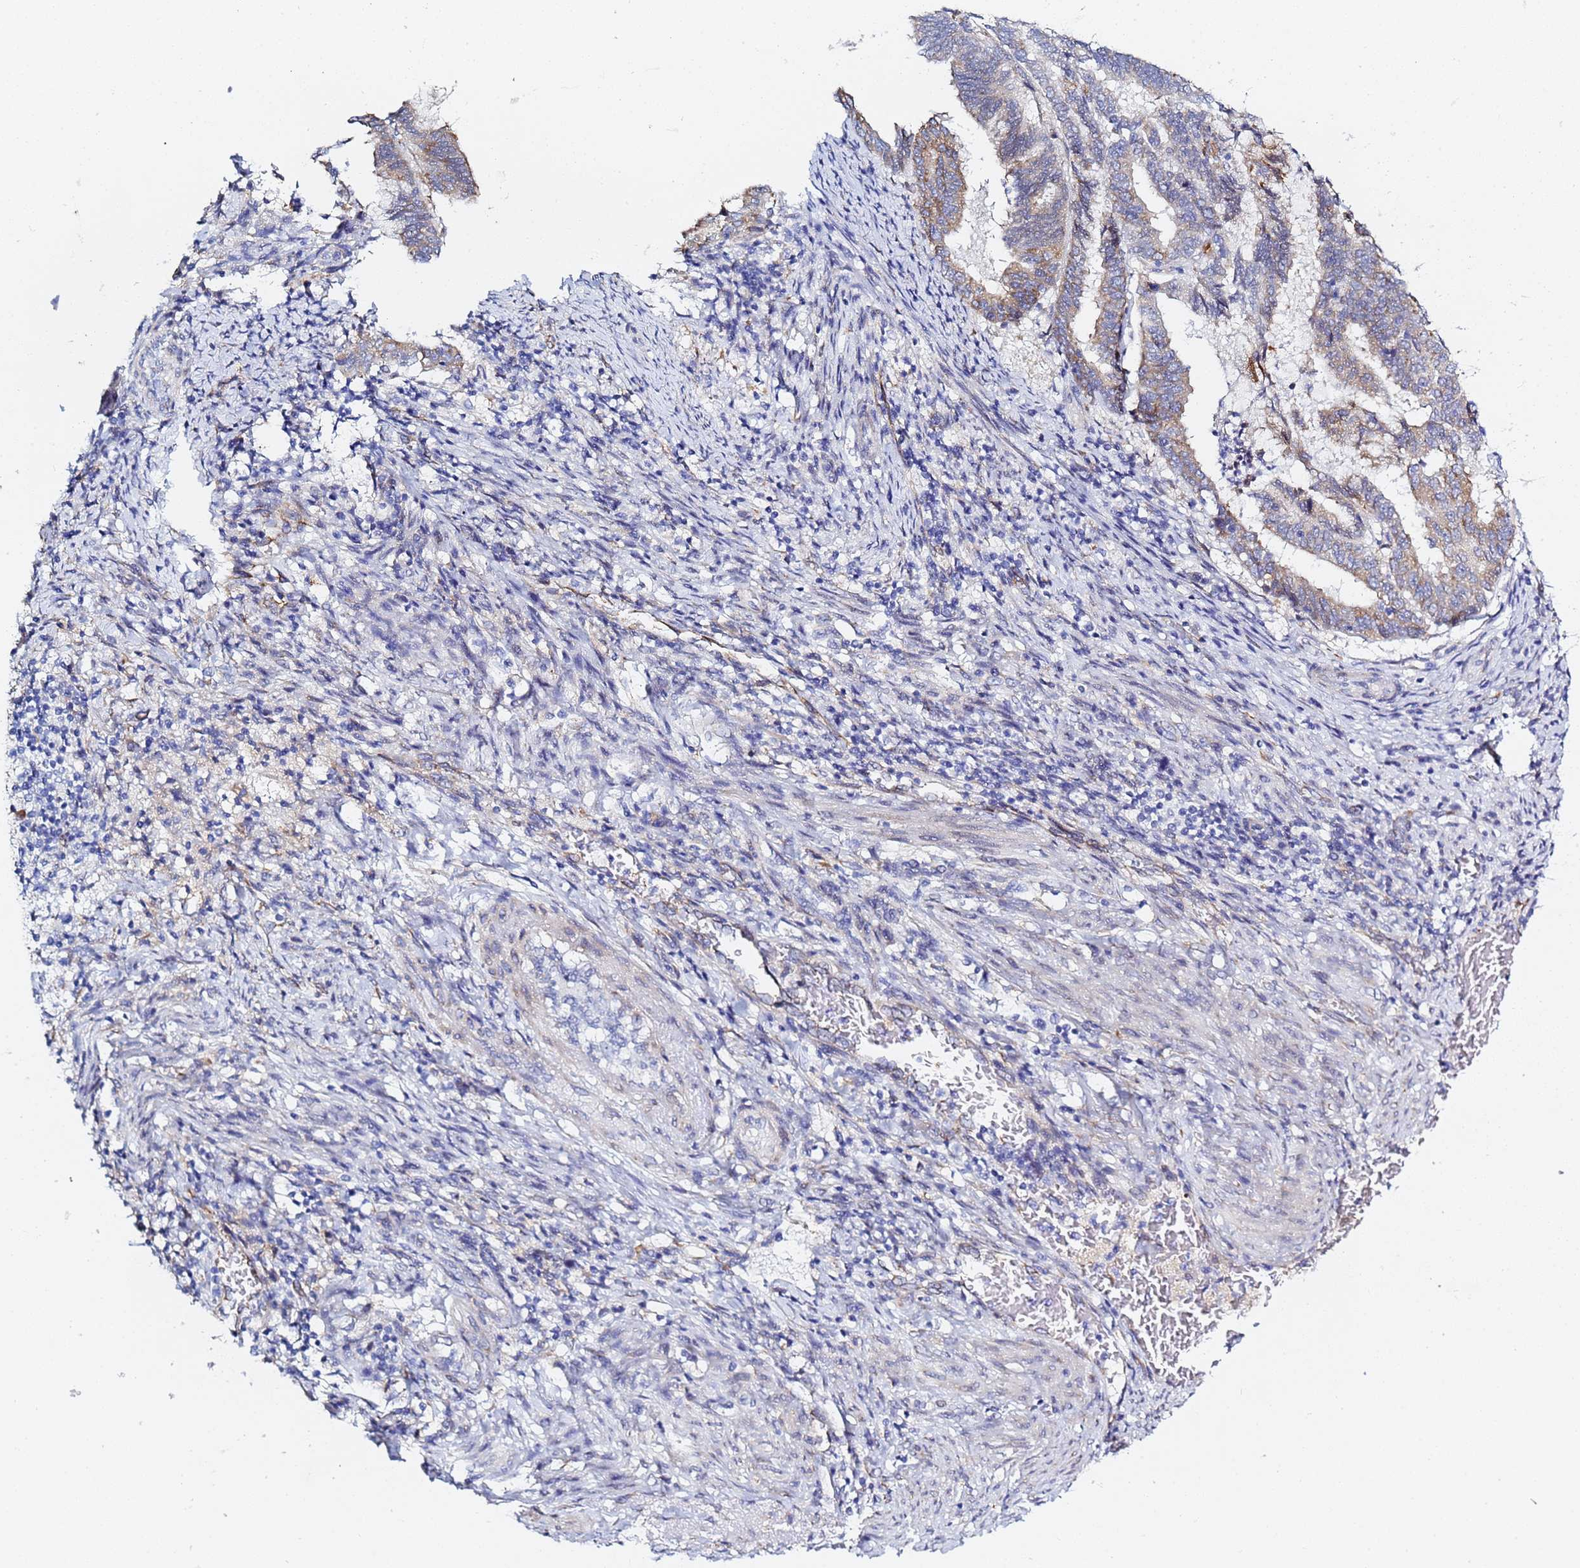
{"staining": {"intensity": "moderate", "quantity": "<25%", "location": "cytoplasmic/membranous"}, "tissue": "endometrial cancer", "cell_type": "Tumor cells", "image_type": "cancer", "snomed": [{"axis": "morphology", "description": "Adenocarcinoma, NOS"}, {"axis": "topography", "description": "Endometrium"}], "caption": "A low amount of moderate cytoplasmic/membranous staining is present in approximately <25% of tumor cells in endometrial adenocarcinoma tissue. Nuclei are stained in blue.", "gene": "GDAP2", "patient": {"sex": "female", "age": 80}}